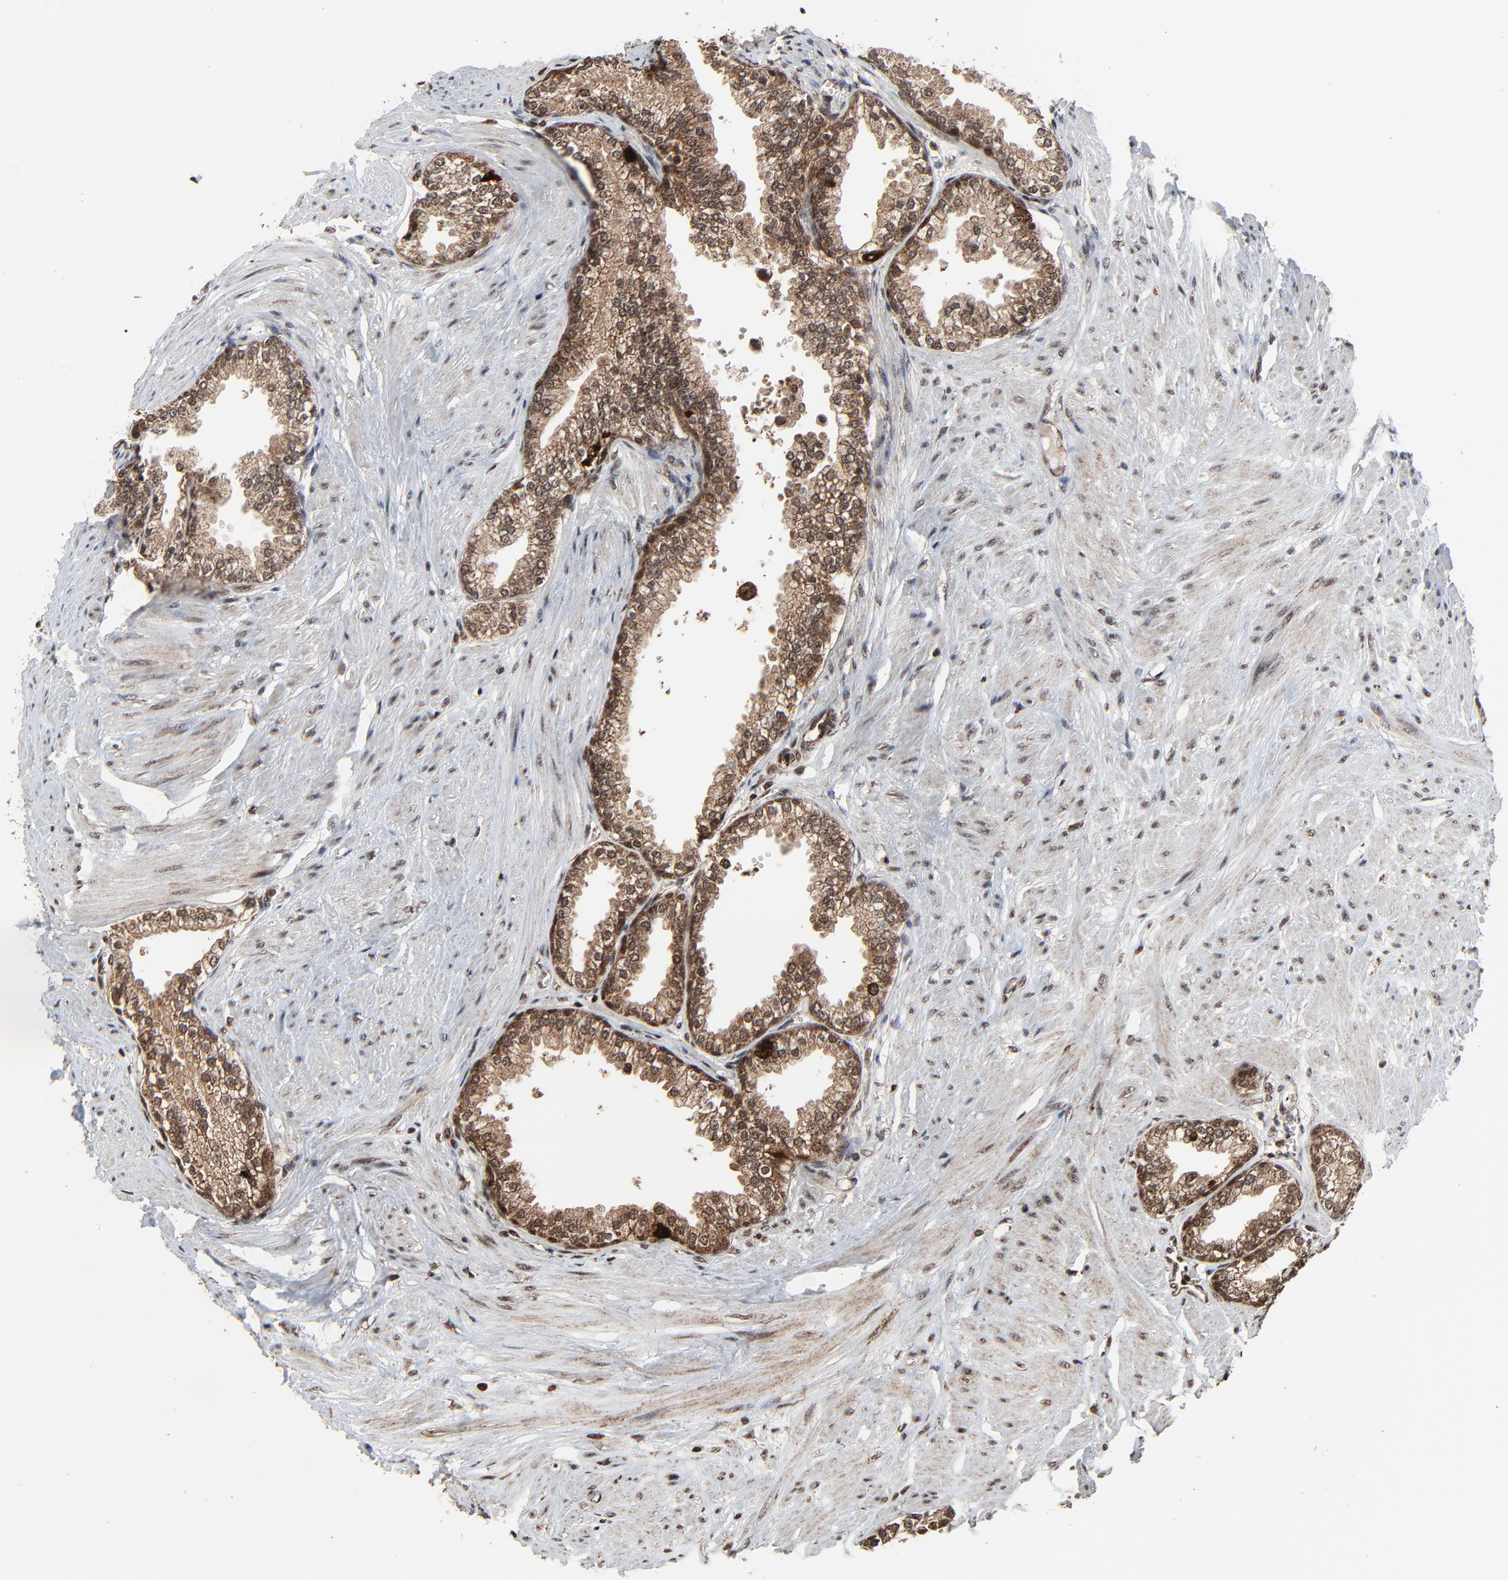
{"staining": {"intensity": "moderate", "quantity": ">75%", "location": "cytoplasmic/membranous,nuclear"}, "tissue": "prostate", "cell_type": "Glandular cells", "image_type": "normal", "snomed": [{"axis": "morphology", "description": "Normal tissue, NOS"}, {"axis": "topography", "description": "Prostate"}], "caption": "Immunohistochemistry (DAB) staining of benign prostate demonstrates moderate cytoplasmic/membranous,nuclear protein staining in approximately >75% of glandular cells.", "gene": "RHOJ", "patient": {"sex": "male", "age": 64}}